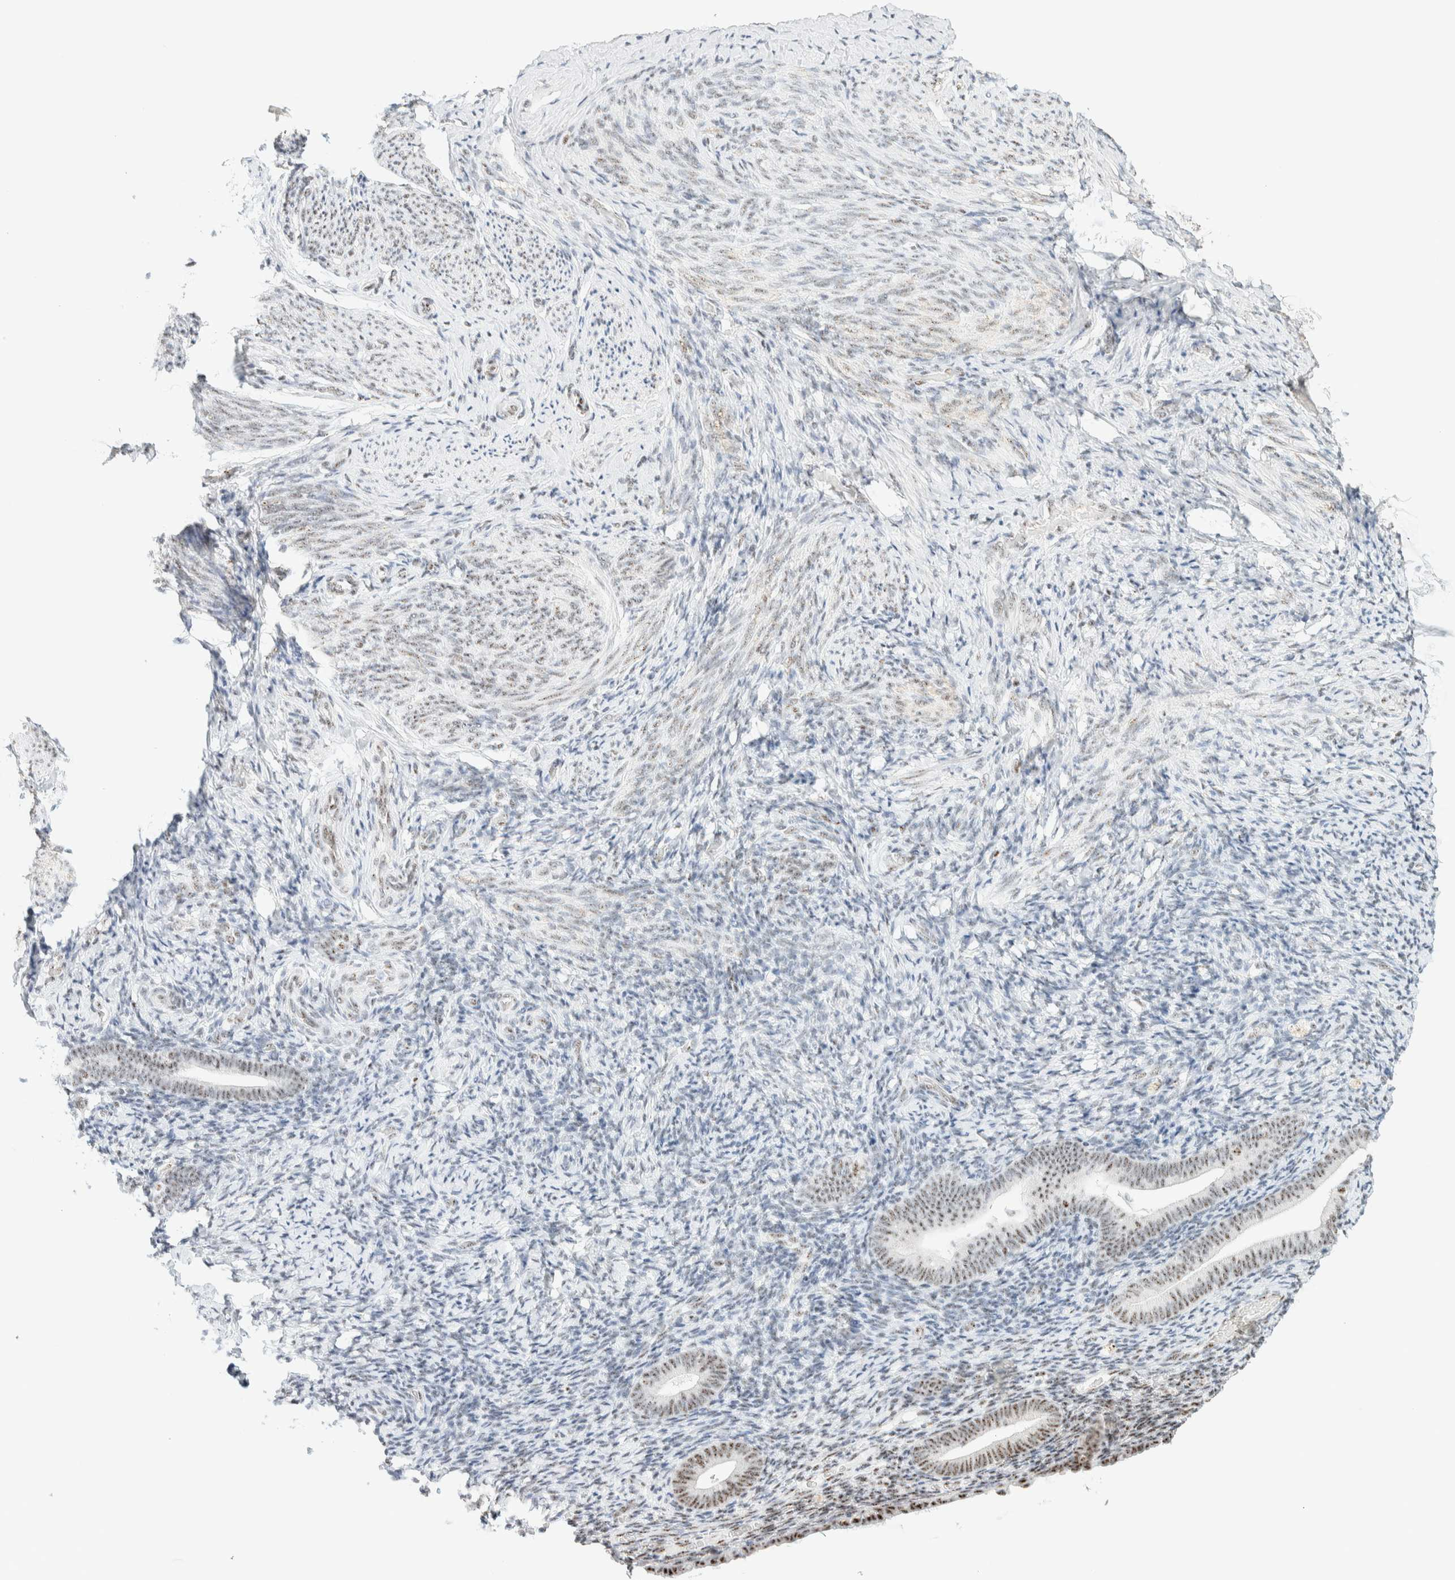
{"staining": {"intensity": "weak", "quantity": ">75%", "location": "nuclear"}, "tissue": "endometrium", "cell_type": "Cells in endometrial stroma", "image_type": "normal", "snomed": [{"axis": "morphology", "description": "Normal tissue, NOS"}, {"axis": "topography", "description": "Endometrium"}], "caption": "DAB immunohistochemical staining of normal human endometrium reveals weak nuclear protein expression in approximately >75% of cells in endometrial stroma.", "gene": "SON", "patient": {"sex": "female", "age": 51}}